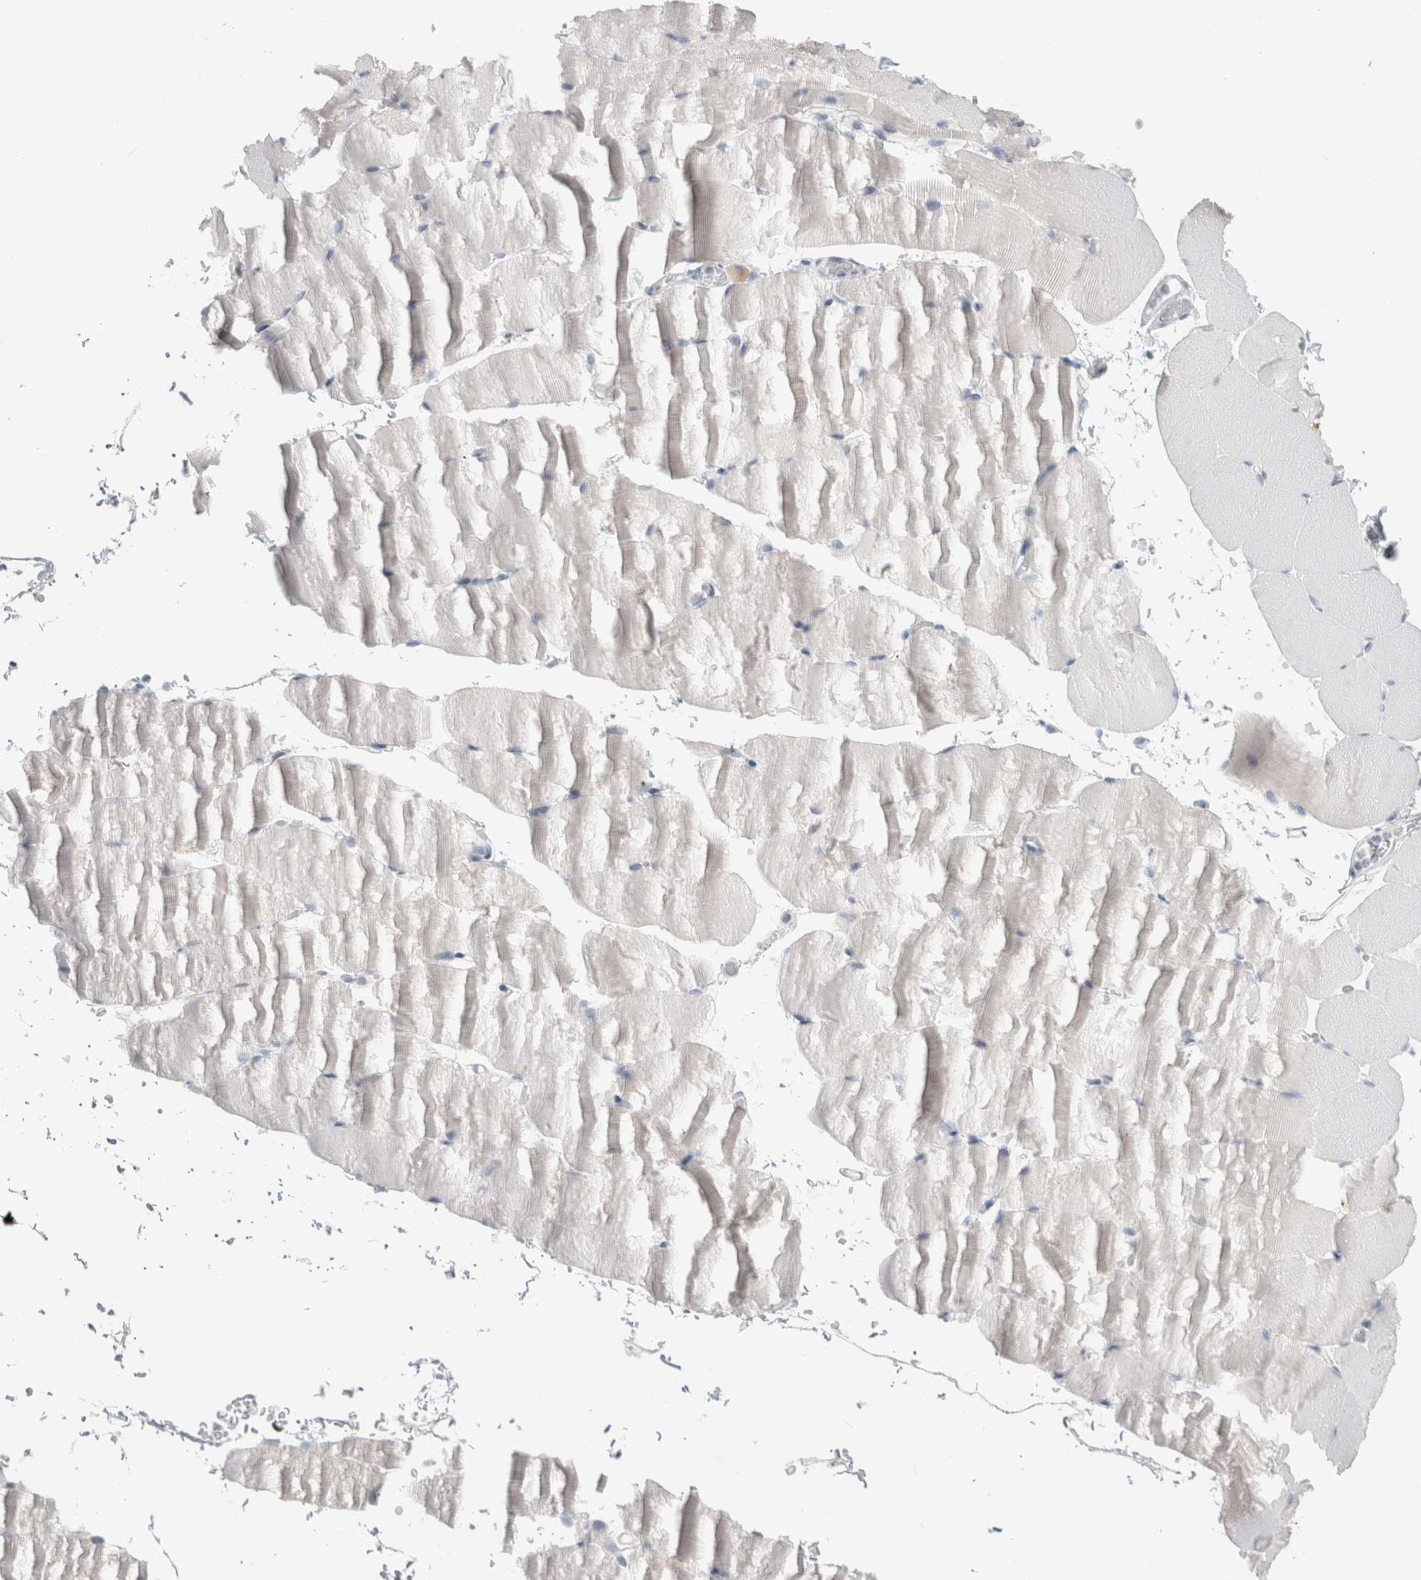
{"staining": {"intensity": "negative", "quantity": "none", "location": "none"}, "tissue": "skeletal muscle", "cell_type": "Myocytes", "image_type": "normal", "snomed": [{"axis": "morphology", "description": "Normal tissue, NOS"}, {"axis": "topography", "description": "Skeletal muscle"}, {"axis": "topography", "description": "Parathyroid gland"}], "caption": "The photomicrograph displays no staining of myocytes in benign skeletal muscle.", "gene": "SLC6A1", "patient": {"sex": "female", "age": 37}}